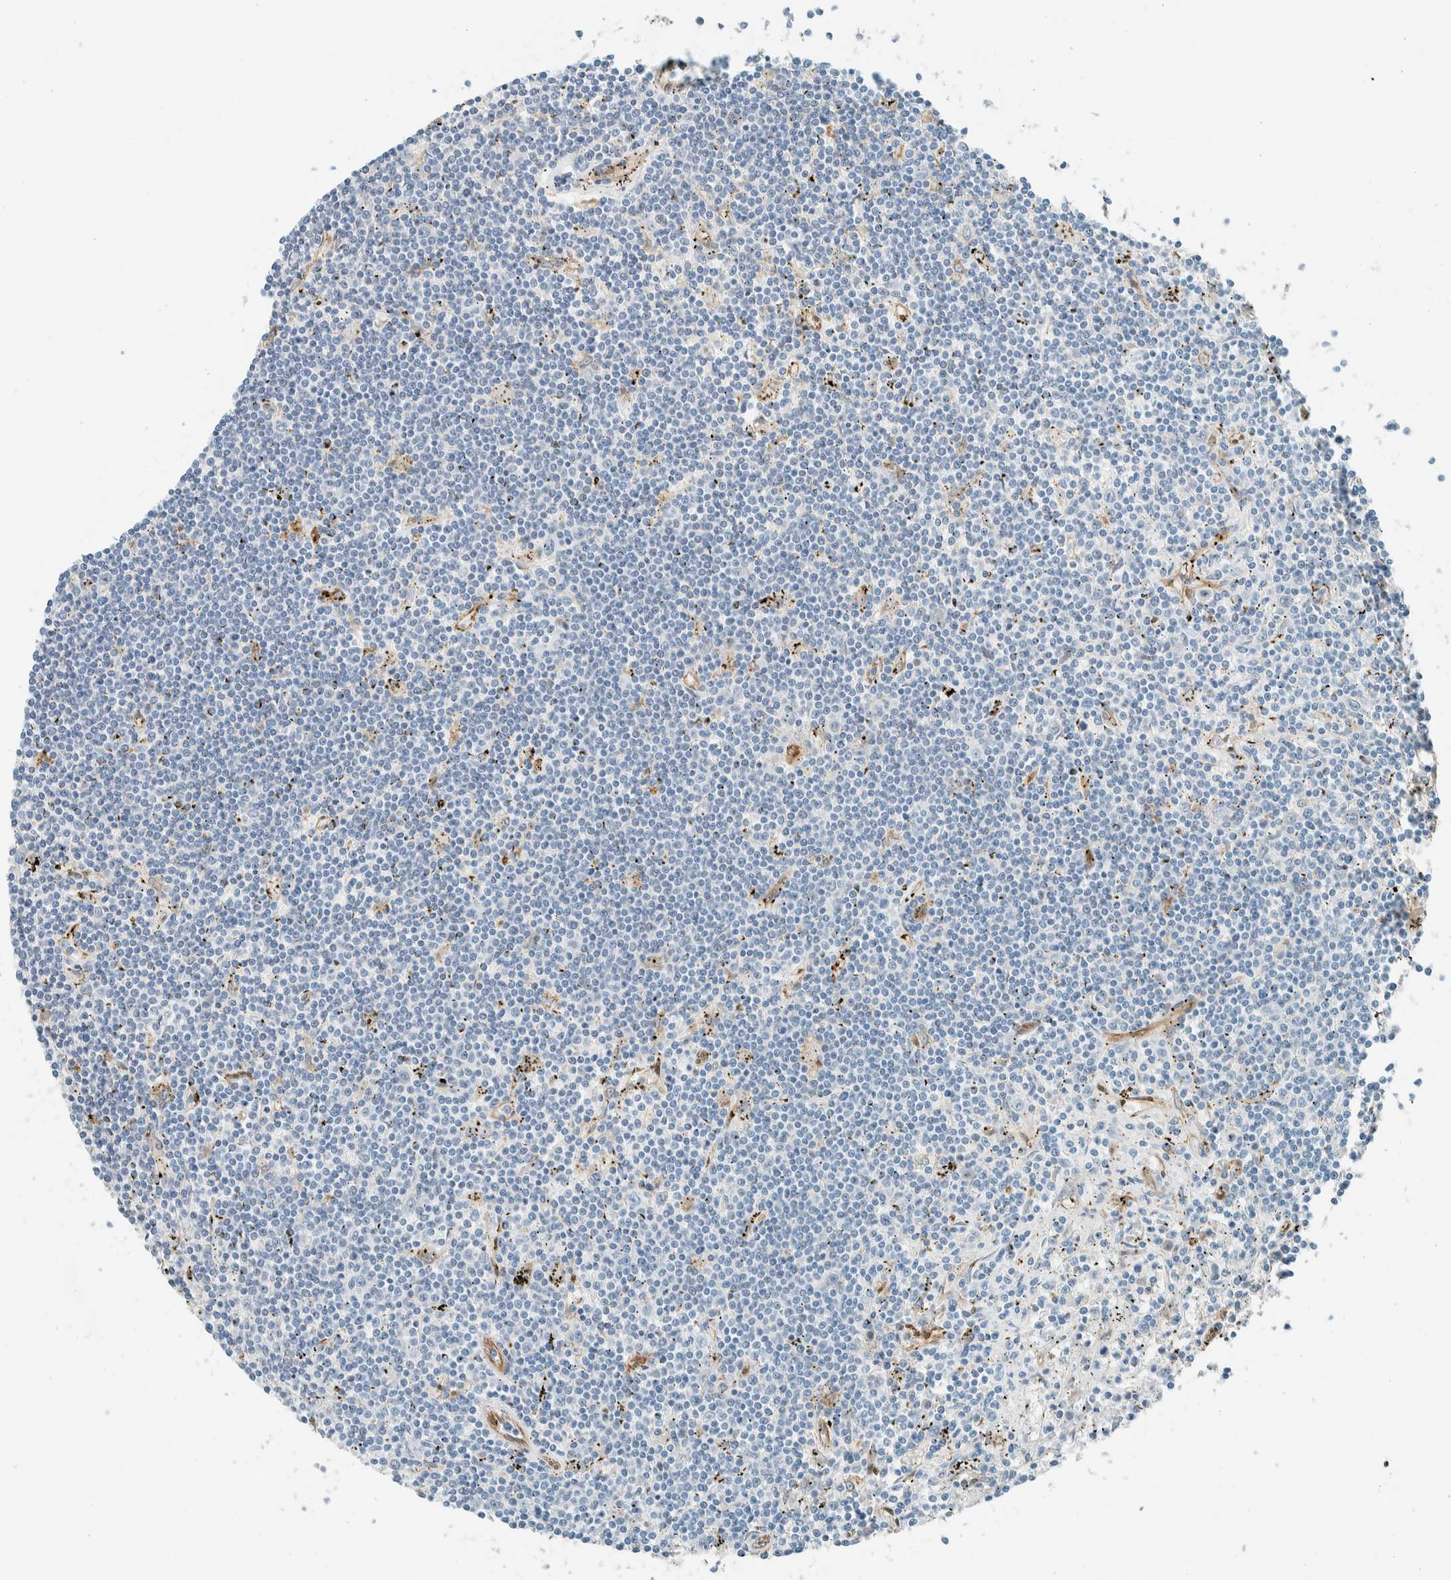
{"staining": {"intensity": "negative", "quantity": "none", "location": "none"}, "tissue": "lymphoma", "cell_type": "Tumor cells", "image_type": "cancer", "snomed": [{"axis": "morphology", "description": "Malignant lymphoma, non-Hodgkin's type, Low grade"}, {"axis": "topography", "description": "Spleen"}], "caption": "An immunohistochemistry image of malignant lymphoma, non-Hodgkin's type (low-grade) is shown. There is no staining in tumor cells of malignant lymphoma, non-Hodgkin's type (low-grade).", "gene": "NXN", "patient": {"sex": "male", "age": 76}}